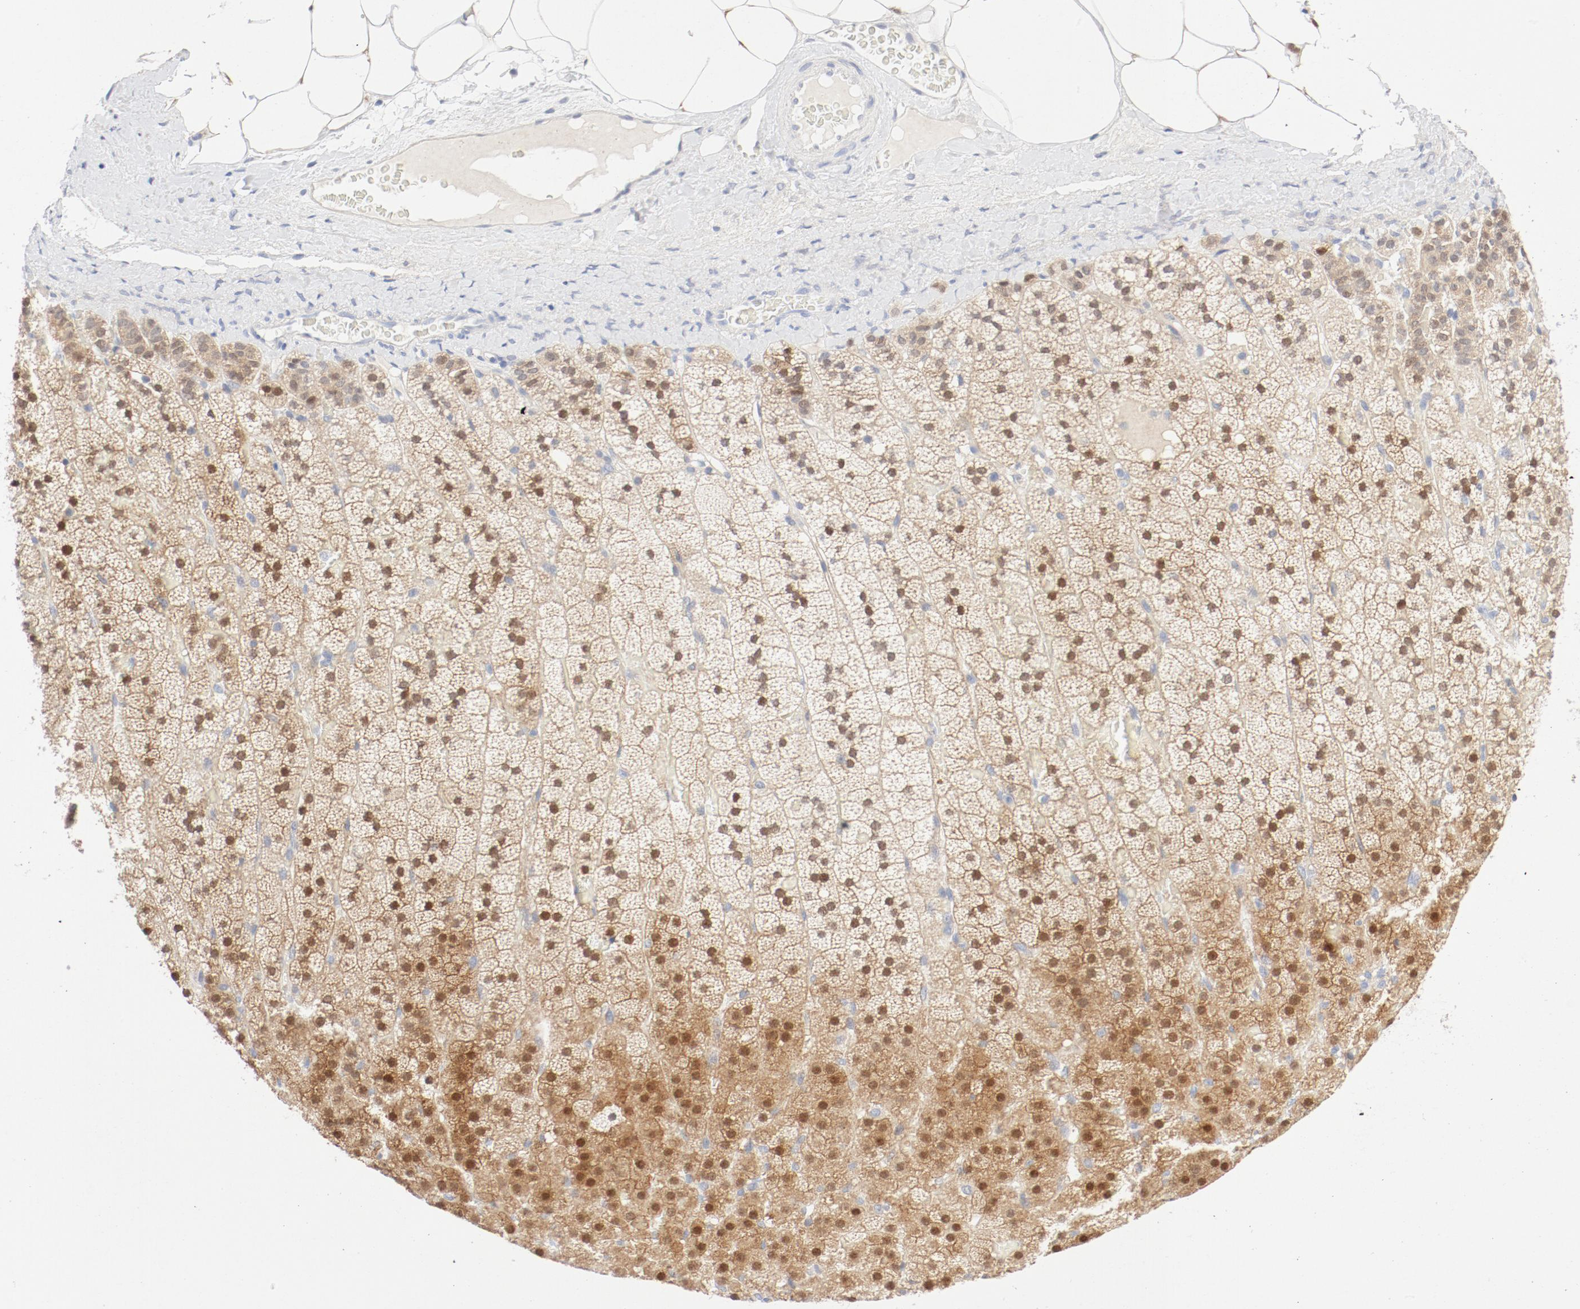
{"staining": {"intensity": "moderate", "quantity": ">75%", "location": "cytoplasmic/membranous,nuclear"}, "tissue": "adrenal gland", "cell_type": "Glandular cells", "image_type": "normal", "snomed": [{"axis": "morphology", "description": "Normal tissue, NOS"}, {"axis": "topography", "description": "Adrenal gland"}], "caption": "DAB immunohistochemical staining of benign human adrenal gland displays moderate cytoplasmic/membranous,nuclear protein positivity in approximately >75% of glandular cells. The protein is shown in brown color, while the nuclei are stained blue.", "gene": "PGM1", "patient": {"sex": "male", "age": 35}}